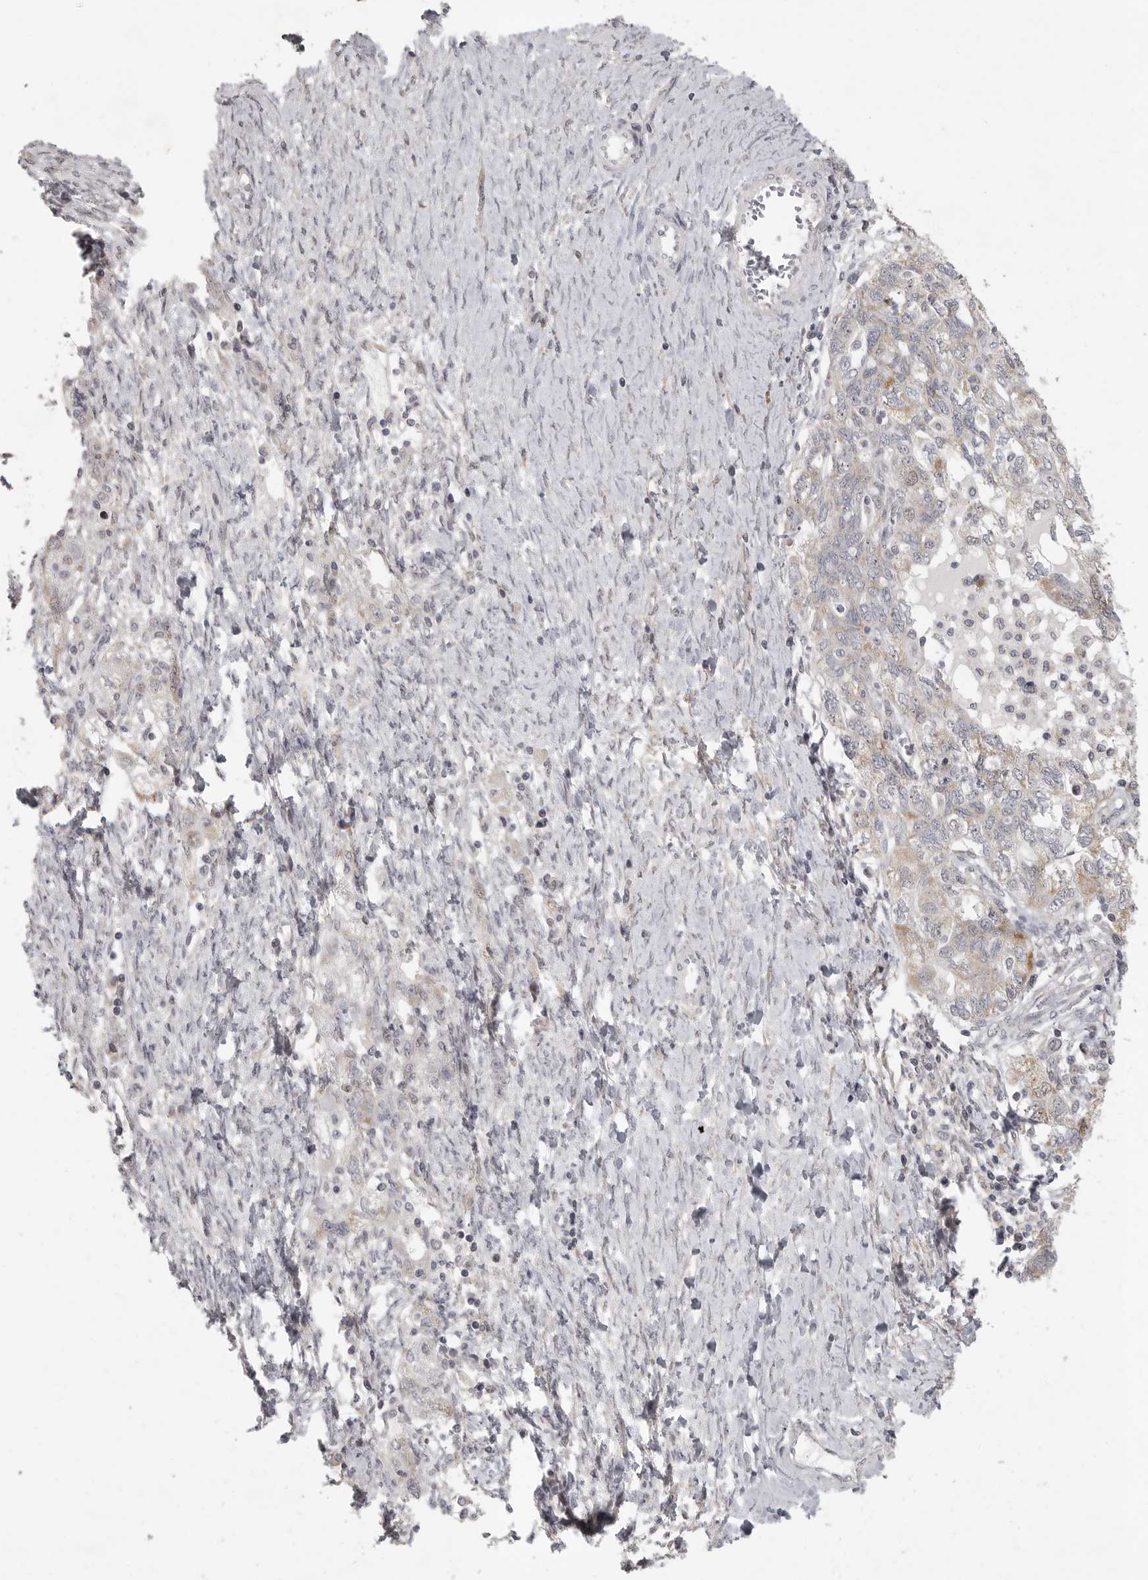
{"staining": {"intensity": "moderate", "quantity": "<25%", "location": "cytoplasmic/membranous"}, "tissue": "ovarian cancer", "cell_type": "Tumor cells", "image_type": "cancer", "snomed": [{"axis": "morphology", "description": "Carcinoma, NOS"}, {"axis": "morphology", "description": "Cystadenocarcinoma, serous, NOS"}, {"axis": "topography", "description": "Ovary"}], "caption": "This is an image of immunohistochemistry (IHC) staining of ovarian cancer, which shows moderate staining in the cytoplasmic/membranous of tumor cells.", "gene": "POLE2", "patient": {"sex": "female", "age": 69}}